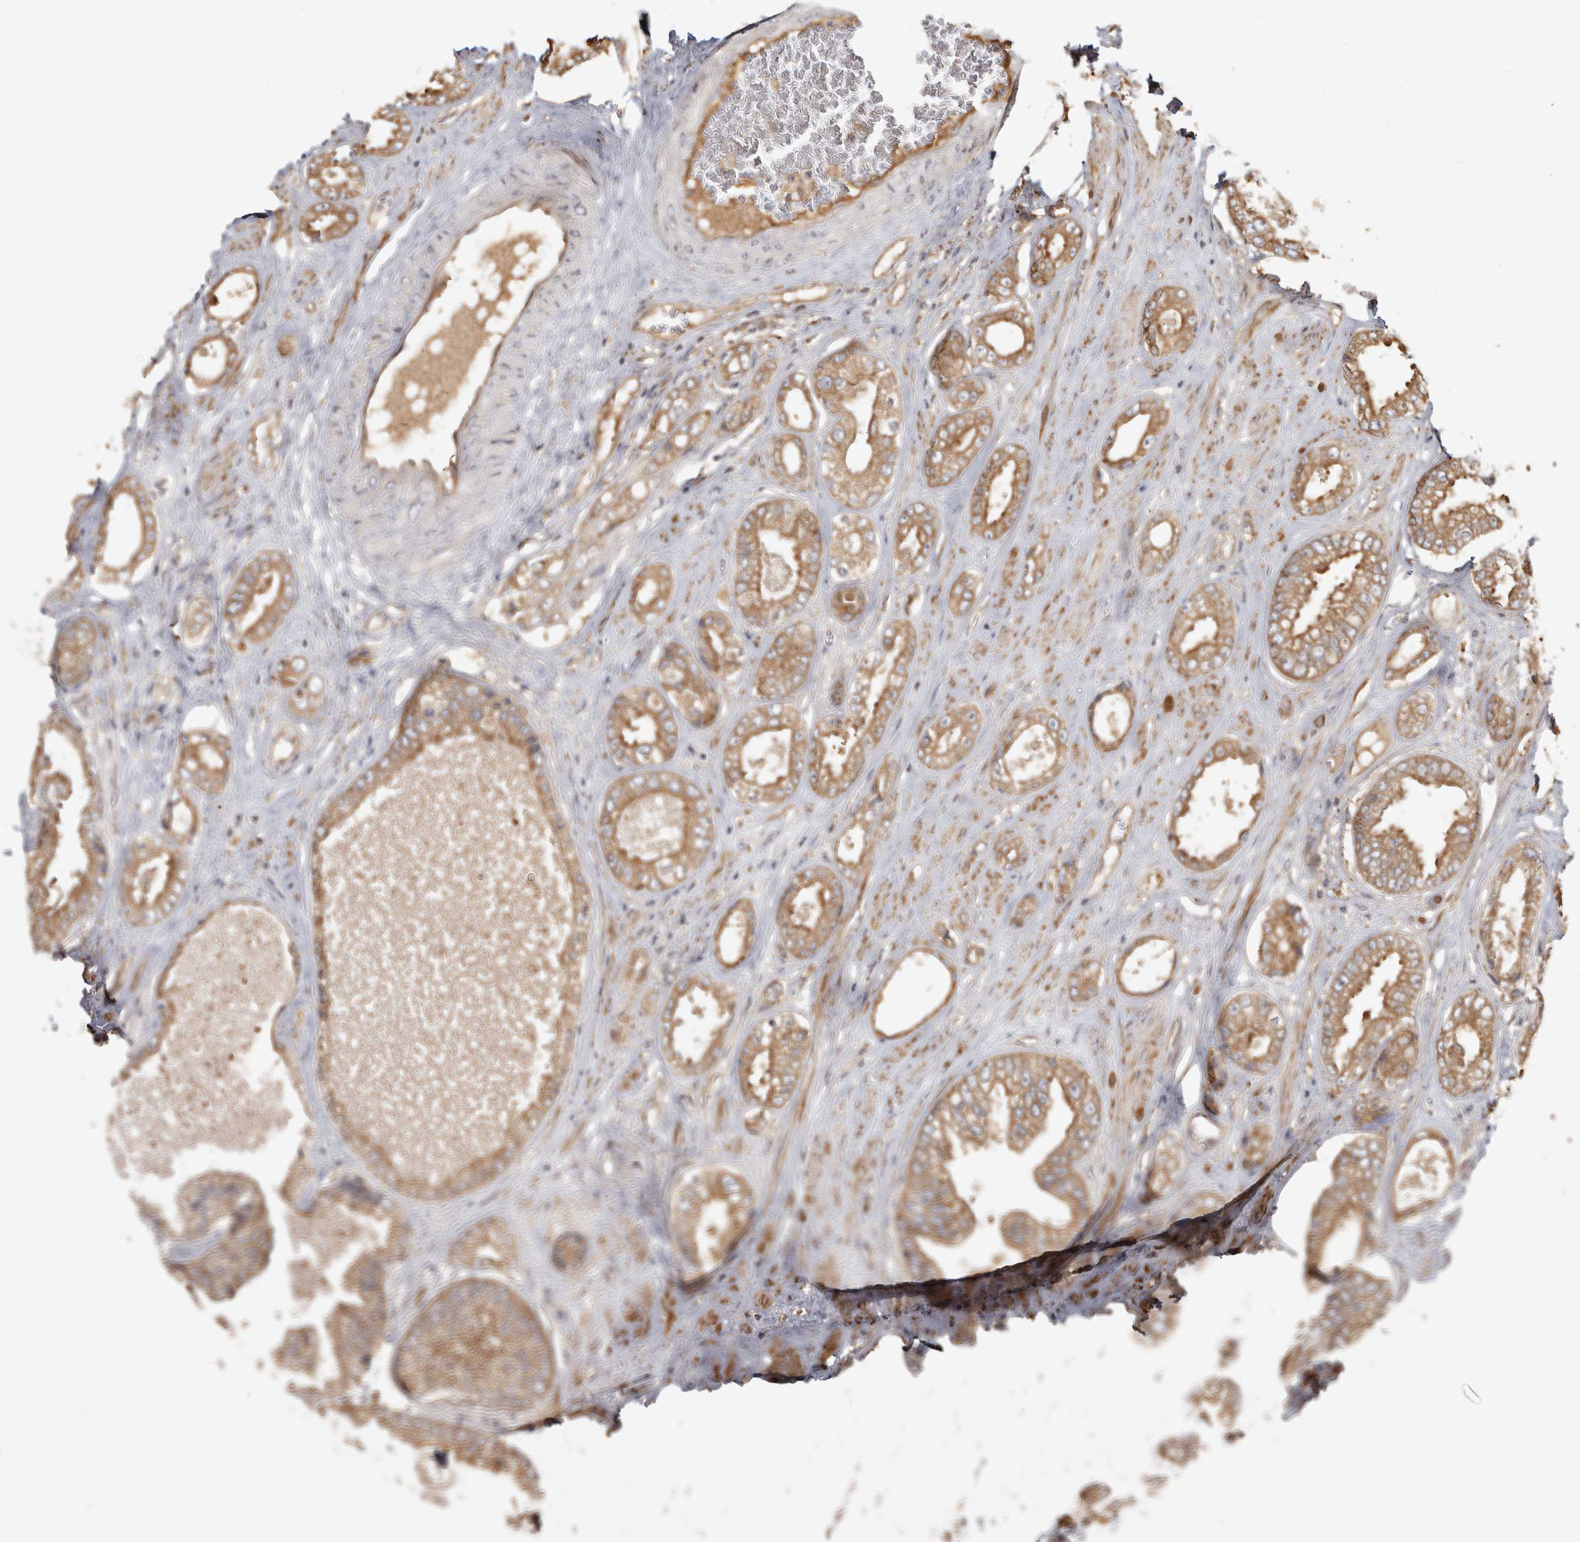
{"staining": {"intensity": "moderate", "quantity": ">75%", "location": "cytoplasmic/membranous"}, "tissue": "prostate cancer", "cell_type": "Tumor cells", "image_type": "cancer", "snomed": [{"axis": "morphology", "description": "Adenocarcinoma, High grade"}, {"axis": "topography", "description": "Prostate"}], "caption": "IHC of human prostate cancer reveals medium levels of moderate cytoplasmic/membranous expression in approximately >75% of tumor cells. Immunohistochemistry stains the protein in brown and the nuclei are stained blue.", "gene": "CAMSAP2", "patient": {"sex": "male", "age": 61}}